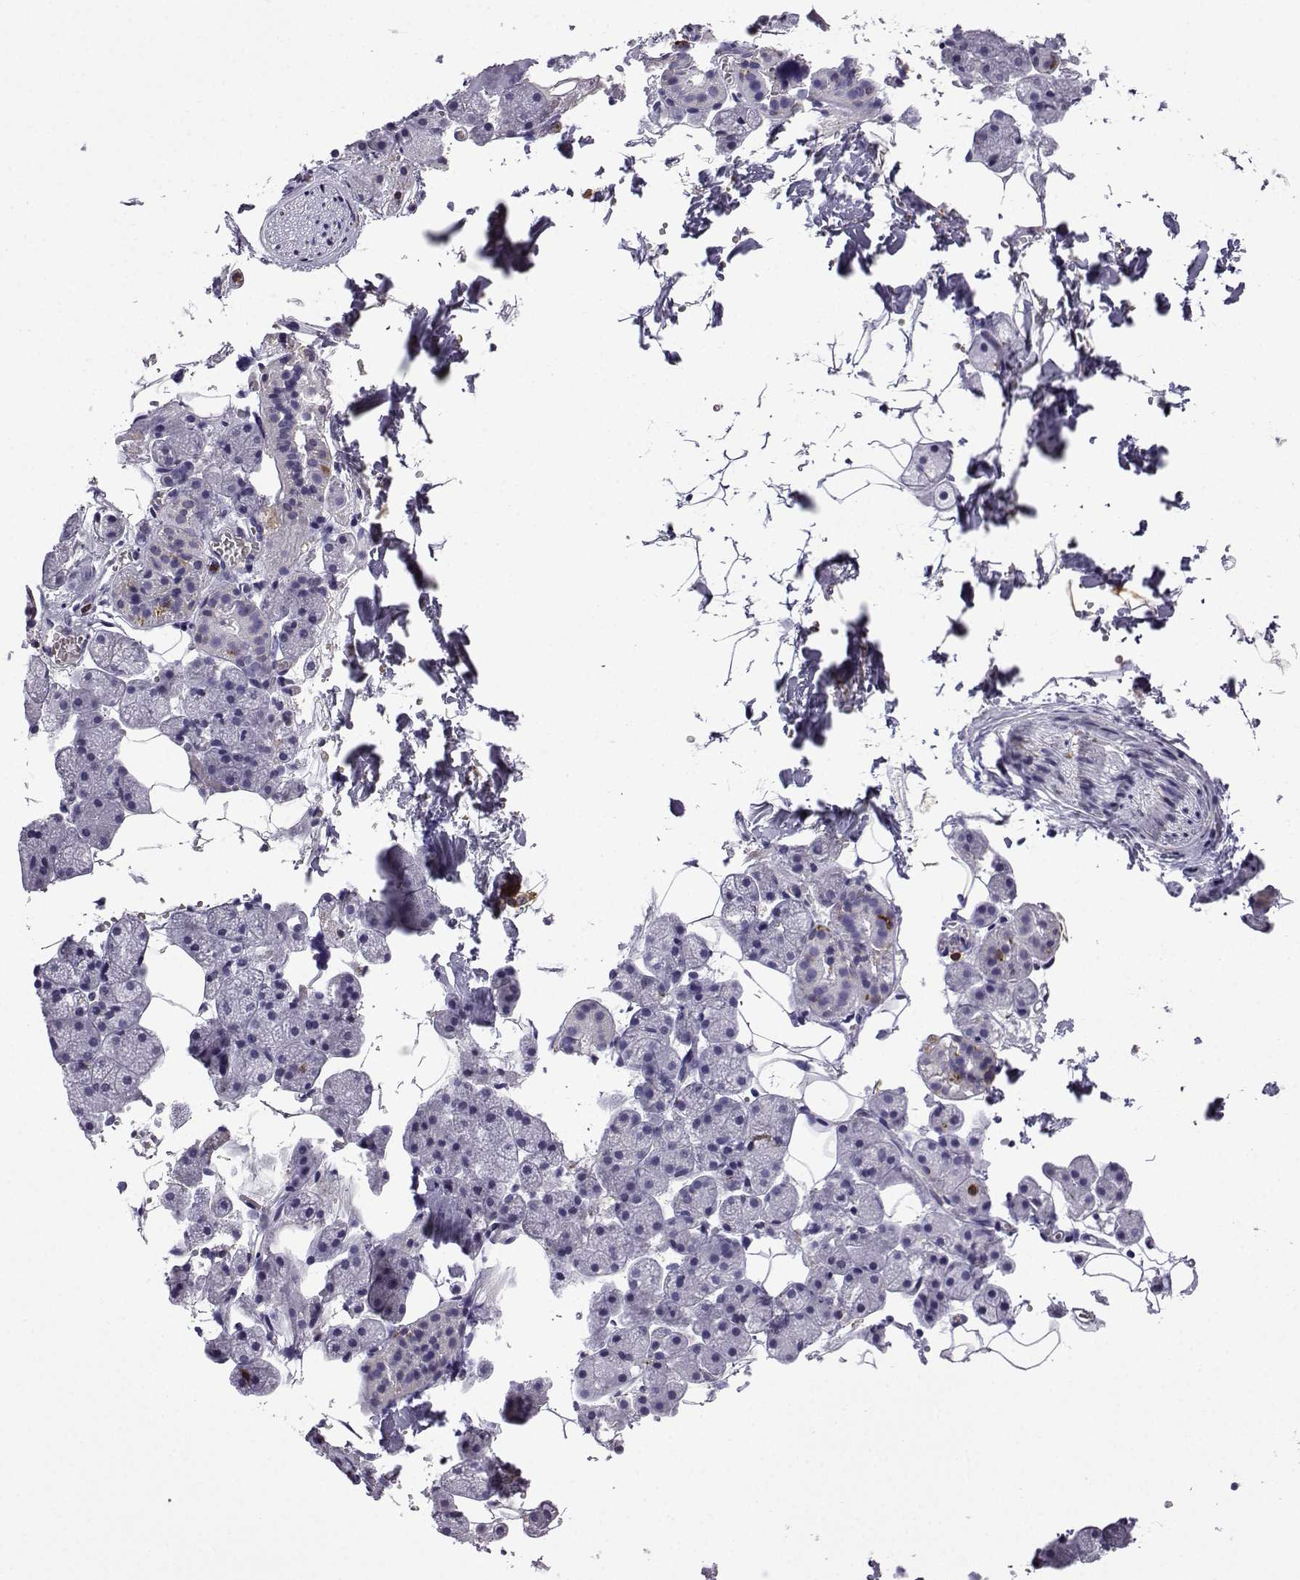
{"staining": {"intensity": "negative", "quantity": "none", "location": "none"}, "tissue": "salivary gland", "cell_type": "Glandular cells", "image_type": "normal", "snomed": [{"axis": "morphology", "description": "Normal tissue, NOS"}, {"axis": "topography", "description": "Salivary gland"}], "caption": "A high-resolution image shows immunohistochemistry (IHC) staining of unremarkable salivary gland, which shows no significant staining in glandular cells. (DAB immunohistochemistry (IHC) with hematoxylin counter stain).", "gene": "DOCK10", "patient": {"sex": "male", "age": 38}}